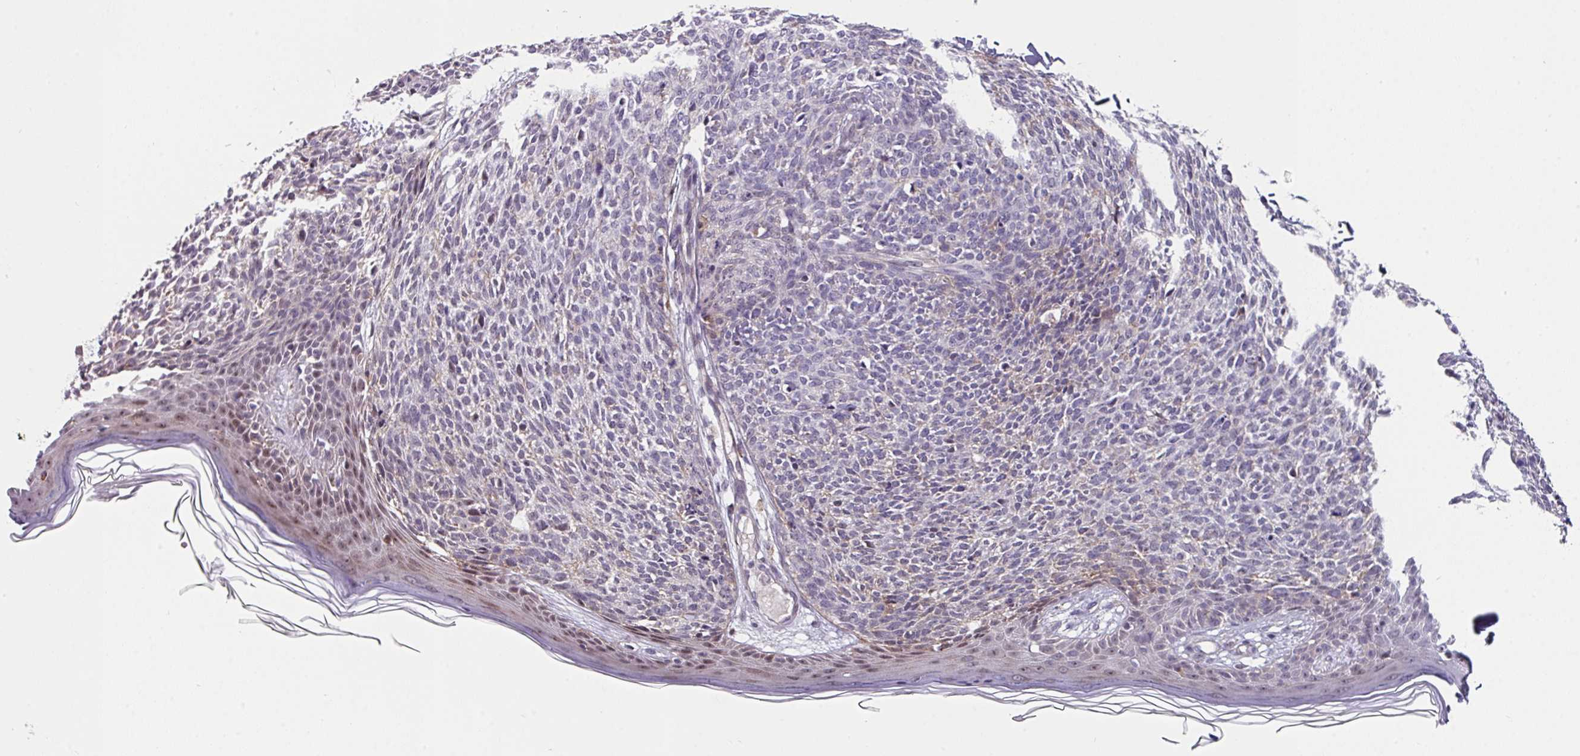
{"staining": {"intensity": "negative", "quantity": "none", "location": "none"}, "tissue": "skin cancer", "cell_type": "Tumor cells", "image_type": "cancer", "snomed": [{"axis": "morphology", "description": "Basal cell carcinoma"}, {"axis": "topography", "description": "Skin"}], "caption": "Tumor cells show no significant protein staining in basal cell carcinoma (skin).", "gene": "BMS1", "patient": {"sex": "female", "age": 66}}